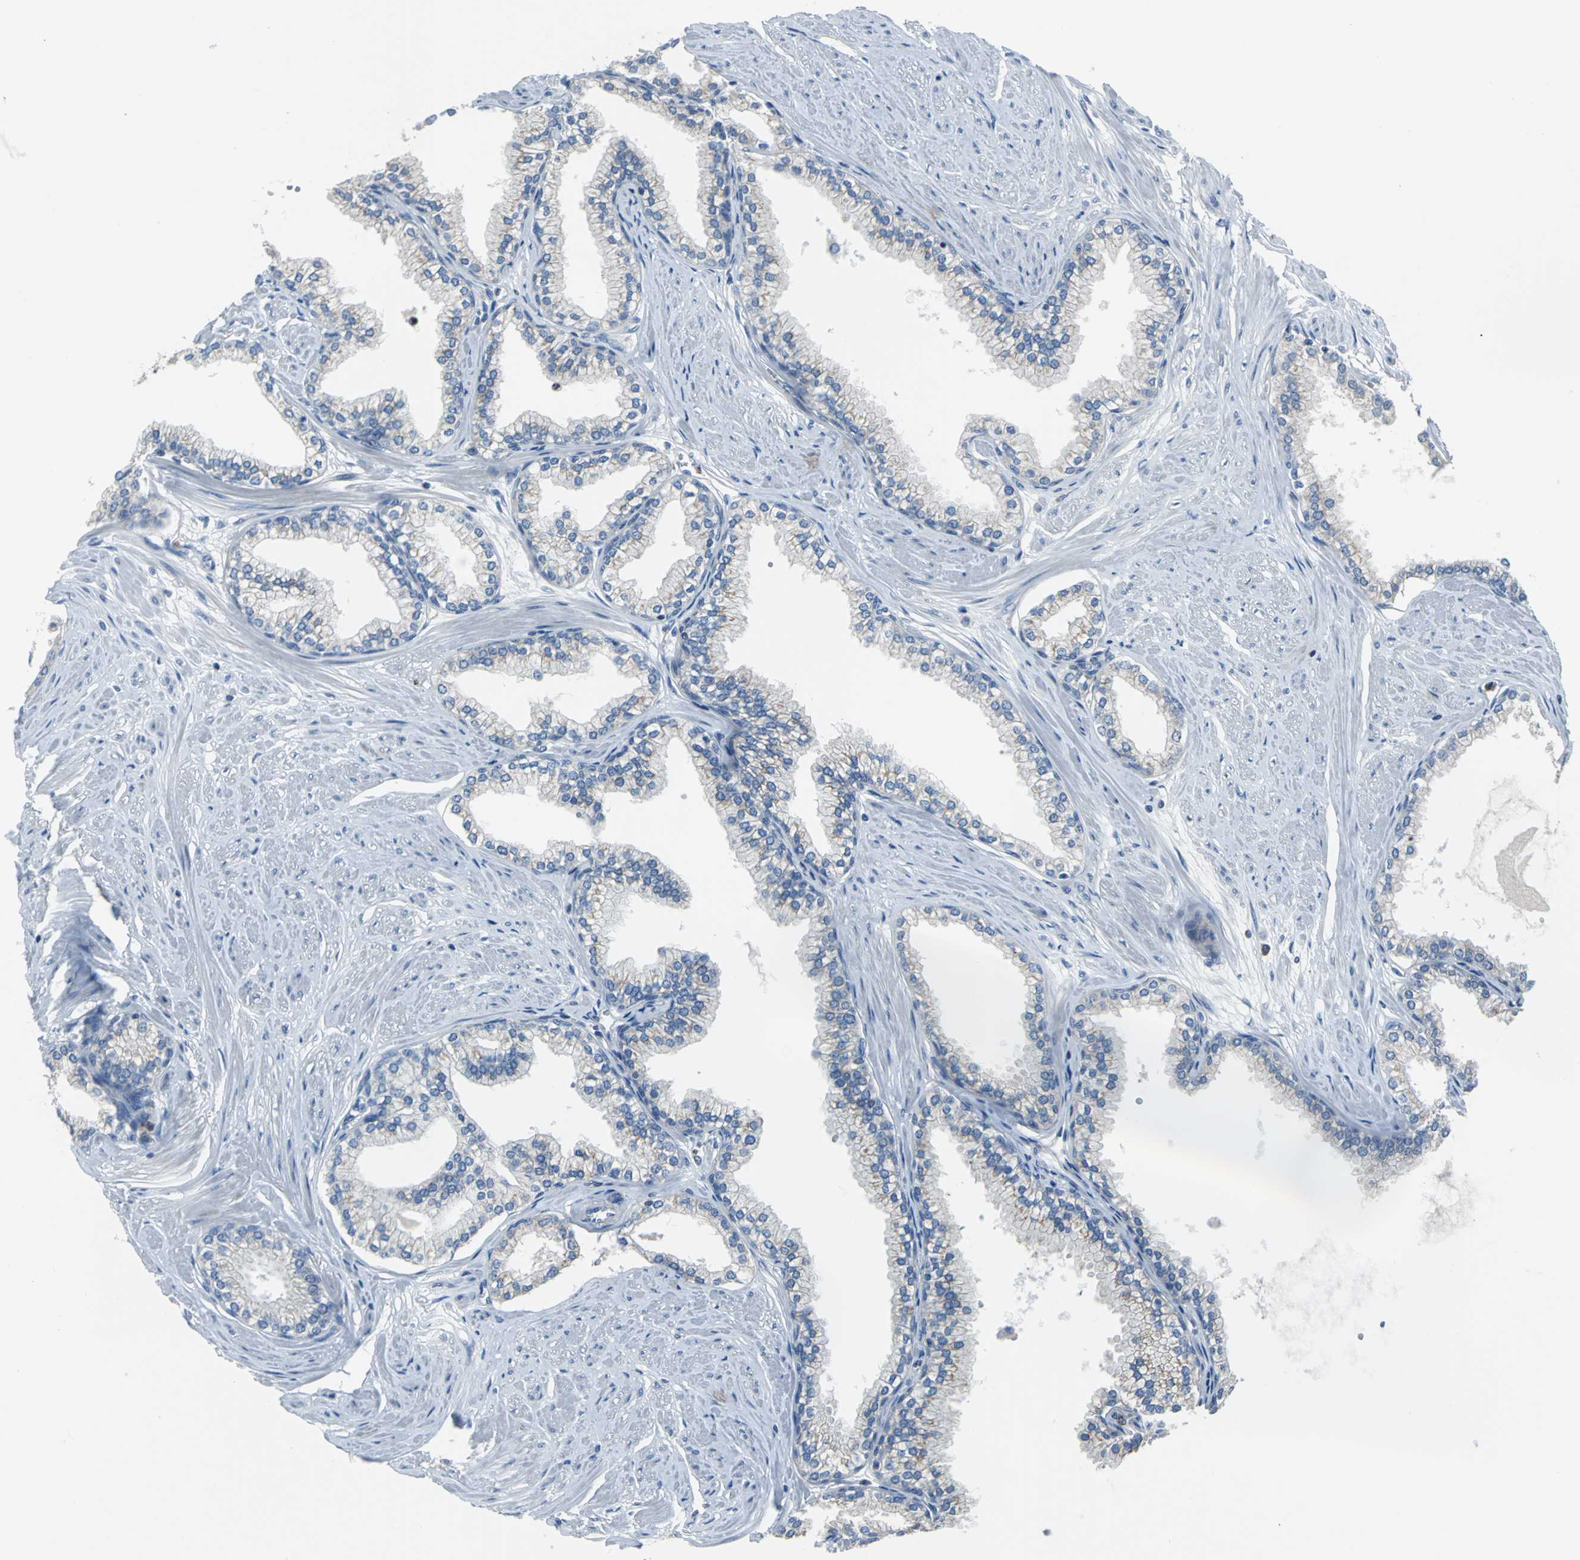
{"staining": {"intensity": "weak", "quantity": "25%-75%", "location": "cytoplasmic/membranous"}, "tissue": "prostate", "cell_type": "Glandular cells", "image_type": "normal", "snomed": [{"axis": "morphology", "description": "Normal tissue, NOS"}, {"axis": "topography", "description": "Prostate"}], "caption": "Immunohistochemistry histopathology image of normal prostate: human prostate stained using immunohistochemistry (IHC) reveals low levels of weak protein expression localized specifically in the cytoplasmic/membranous of glandular cells, appearing as a cytoplasmic/membranous brown color.", "gene": "EIF5A", "patient": {"sex": "male", "age": 64}}